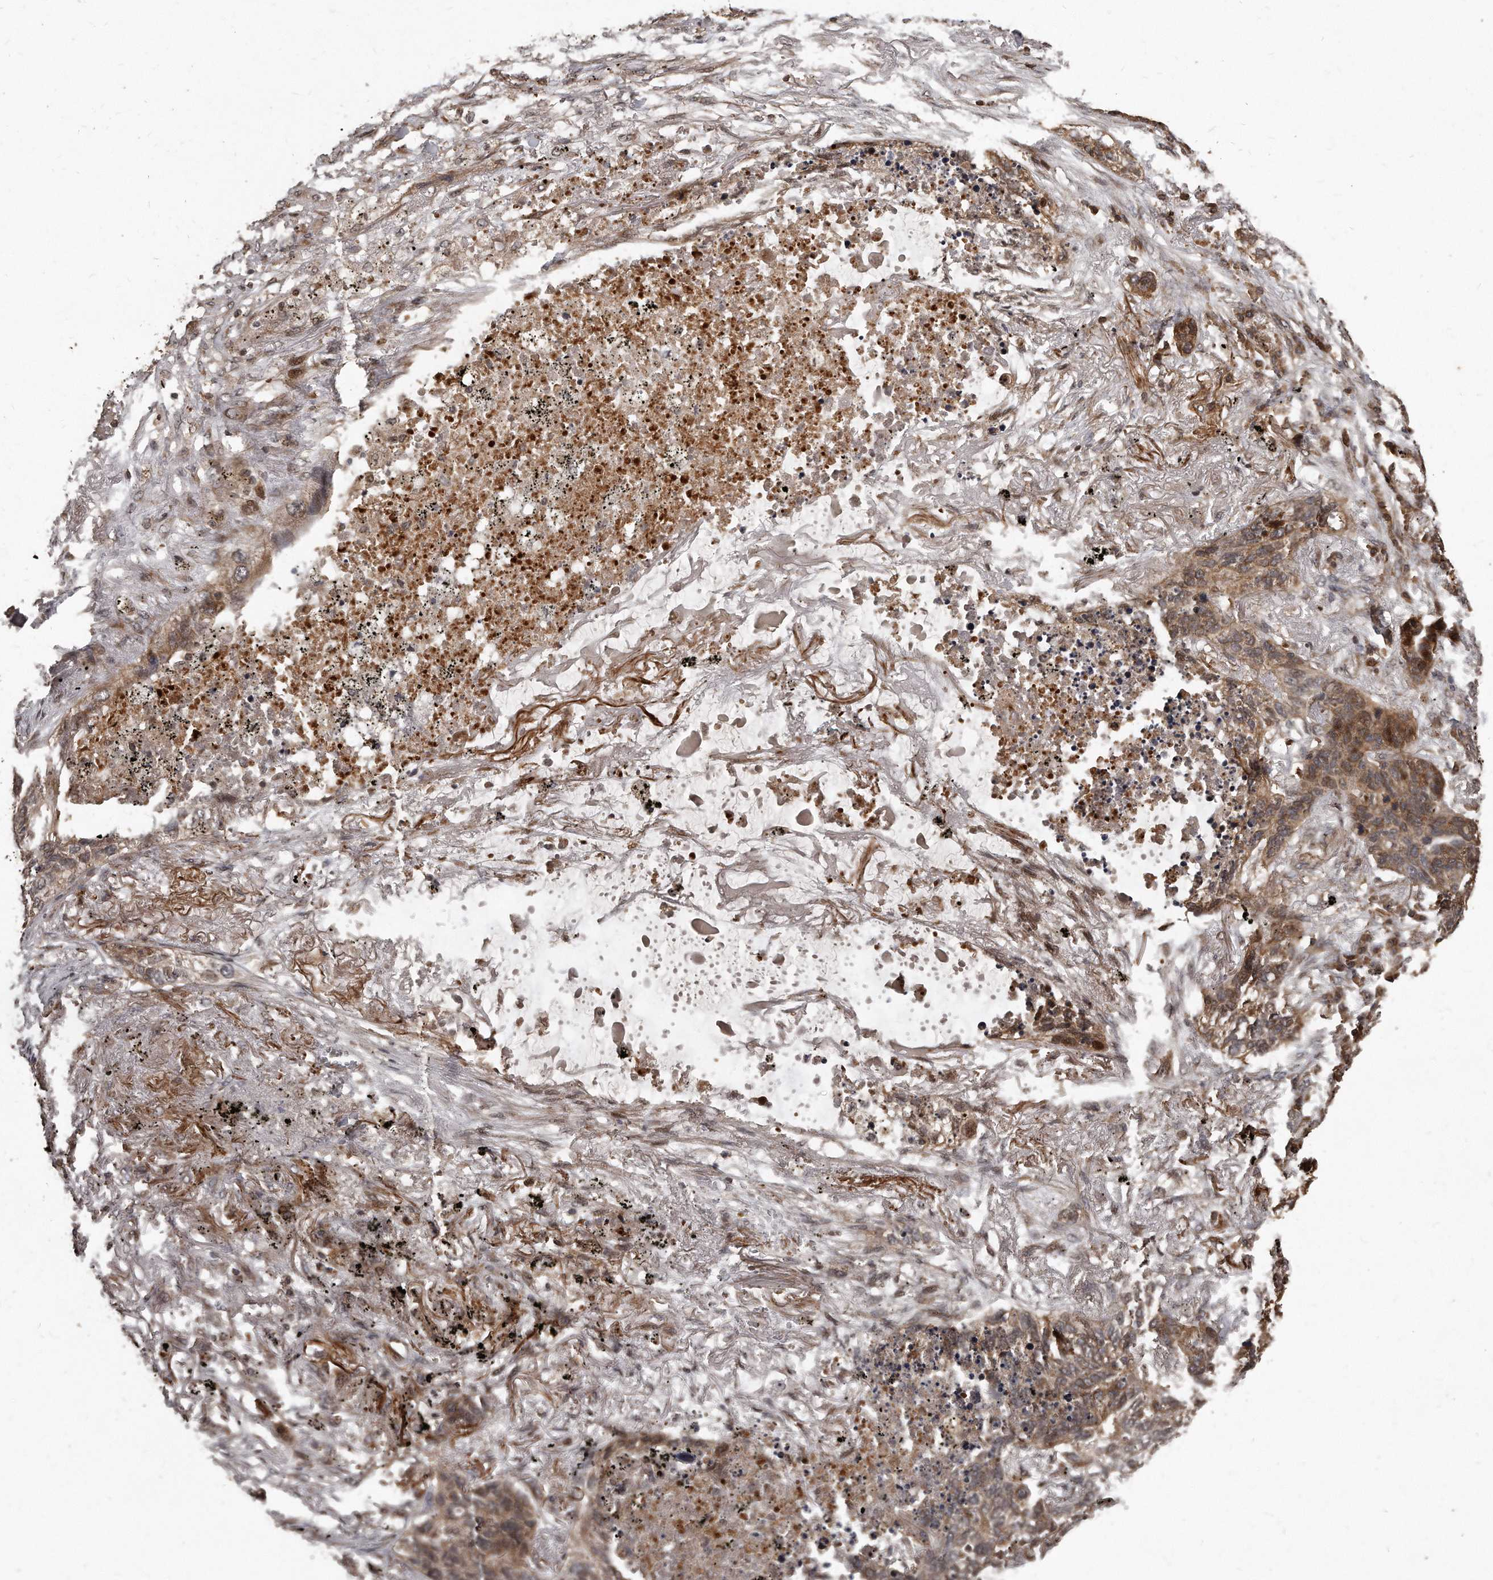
{"staining": {"intensity": "moderate", "quantity": ">75%", "location": "cytoplasmic/membranous,nuclear"}, "tissue": "lung cancer", "cell_type": "Tumor cells", "image_type": "cancer", "snomed": [{"axis": "morphology", "description": "Squamous cell carcinoma, NOS"}, {"axis": "topography", "description": "Lung"}], "caption": "Immunohistochemistry (IHC) of human lung squamous cell carcinoma shows medium levels of moderate cytoplasmic/membranous and nuclear positivity in approximately >75% of tumor cells.", "gene": "GCH1", "patient": {"sex": "female", "age": 63}}